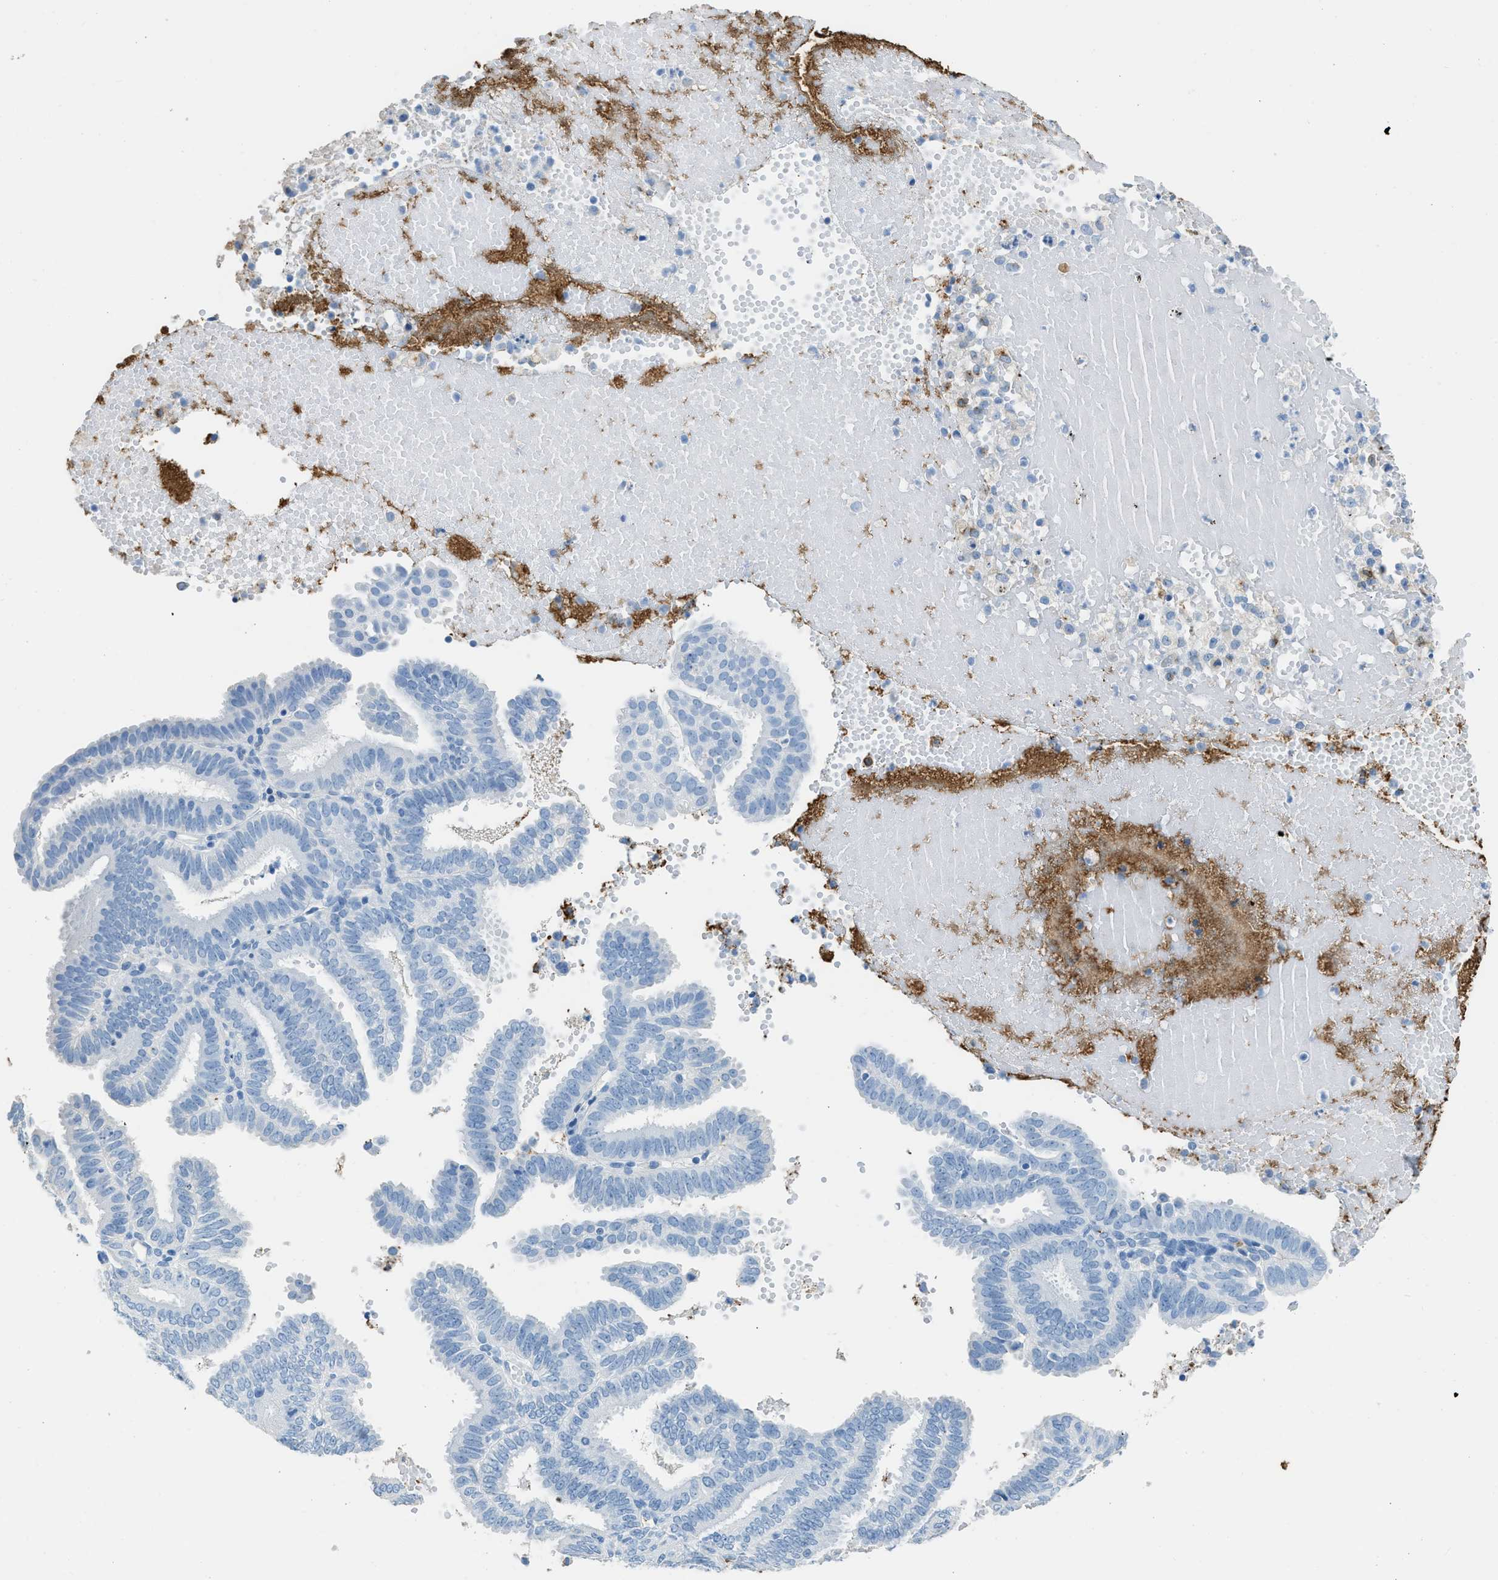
{"staining": {"intensity": "negative", "quantity": "none", "location": "none"}, "tissue": "endometrial cancer", "cell_type": "Tumor cells", "image_type": "cancer", "snomed": [{"axis": "morphology", "description": "Adenocarcinoma, NOS"}, {"axis": "topography", "description": "Endometrium"}], "caption": "IHC of endometrial adenocarcinoma displays no staining in tumor cells.", "gene": "FAIM2", "patient": {"sex": "female", "age": 58}}